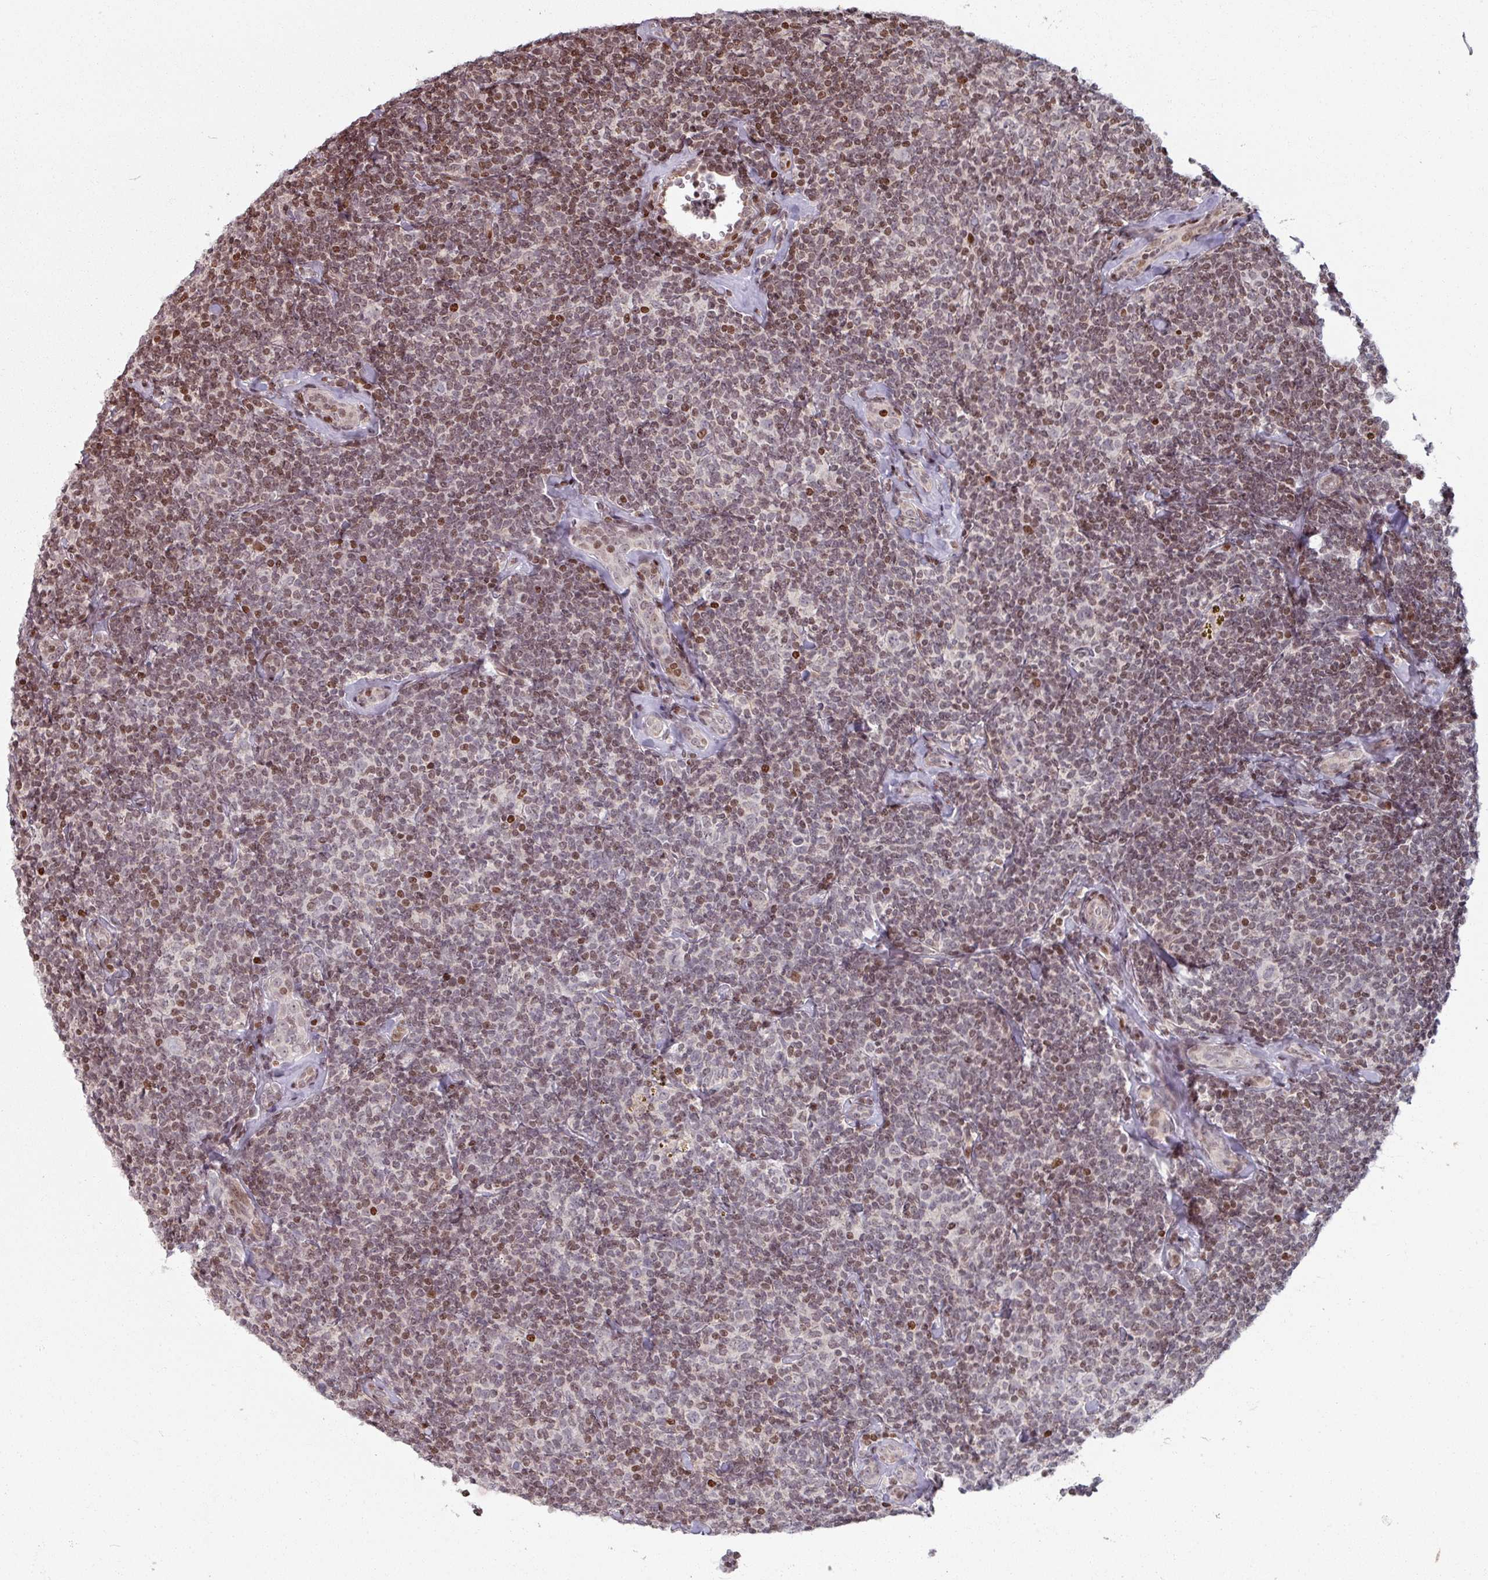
{"staining": {"intensity": "moderate", "quantity": ">75%", "location": "nuclear"}, "tissue": "lymphoma", "cell_type": "Tumor cells", "image_type": "cancer", "snomed": [{"axis": "morphology", "description": "Malignant lymphoma, non-Hodgkin's type, Low grade"}, {"axis": "topography", "description": "Lymph node"}], "caption": "There is medium levels of moderate nuclear expression in tumor cells of lymphoma, as demonstrated by immunohistochemical staining (brown color).", "gene": "NCOR1", "patient": {"sex": "female", "age": 56}}